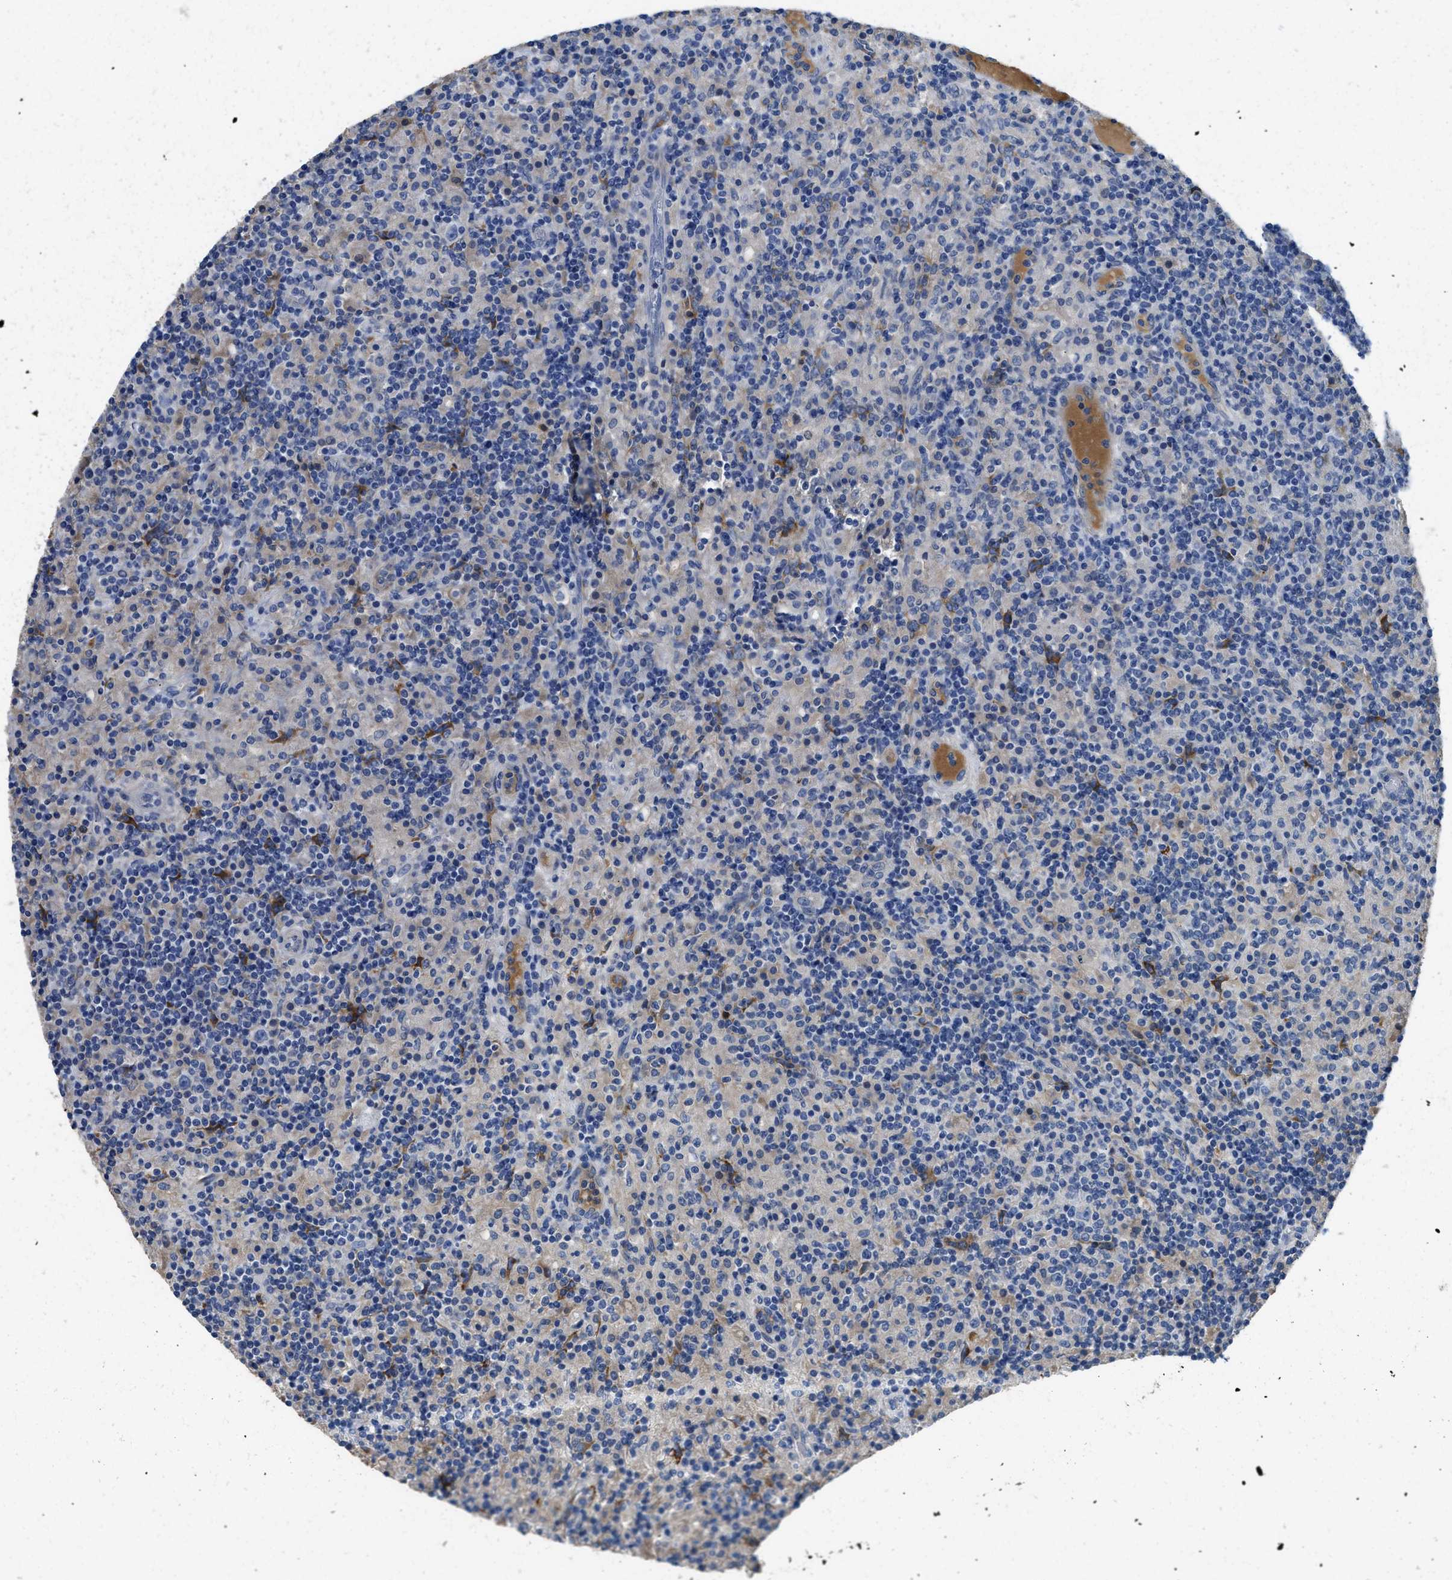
{"staining": {"intensity": "weak", "quantity": "<25%", "location": "cytoplasmic/membranous"}, "tissue": "lymphoma", "cell_type": "Tumor cells", "image_type": "cancer", "snomed": [{"axis": "morphology", "description": "Hodgkin's disease, NOS"}, {"axis": "topography", "description": "Lymph node"}], "caption": "The immunohistochemistry (IHC) photomicrograph has no significant positivity in tumor cells of lymphoma tissue.", "gene": "C1S", "patient": {"sex": "male", "age": 70}}